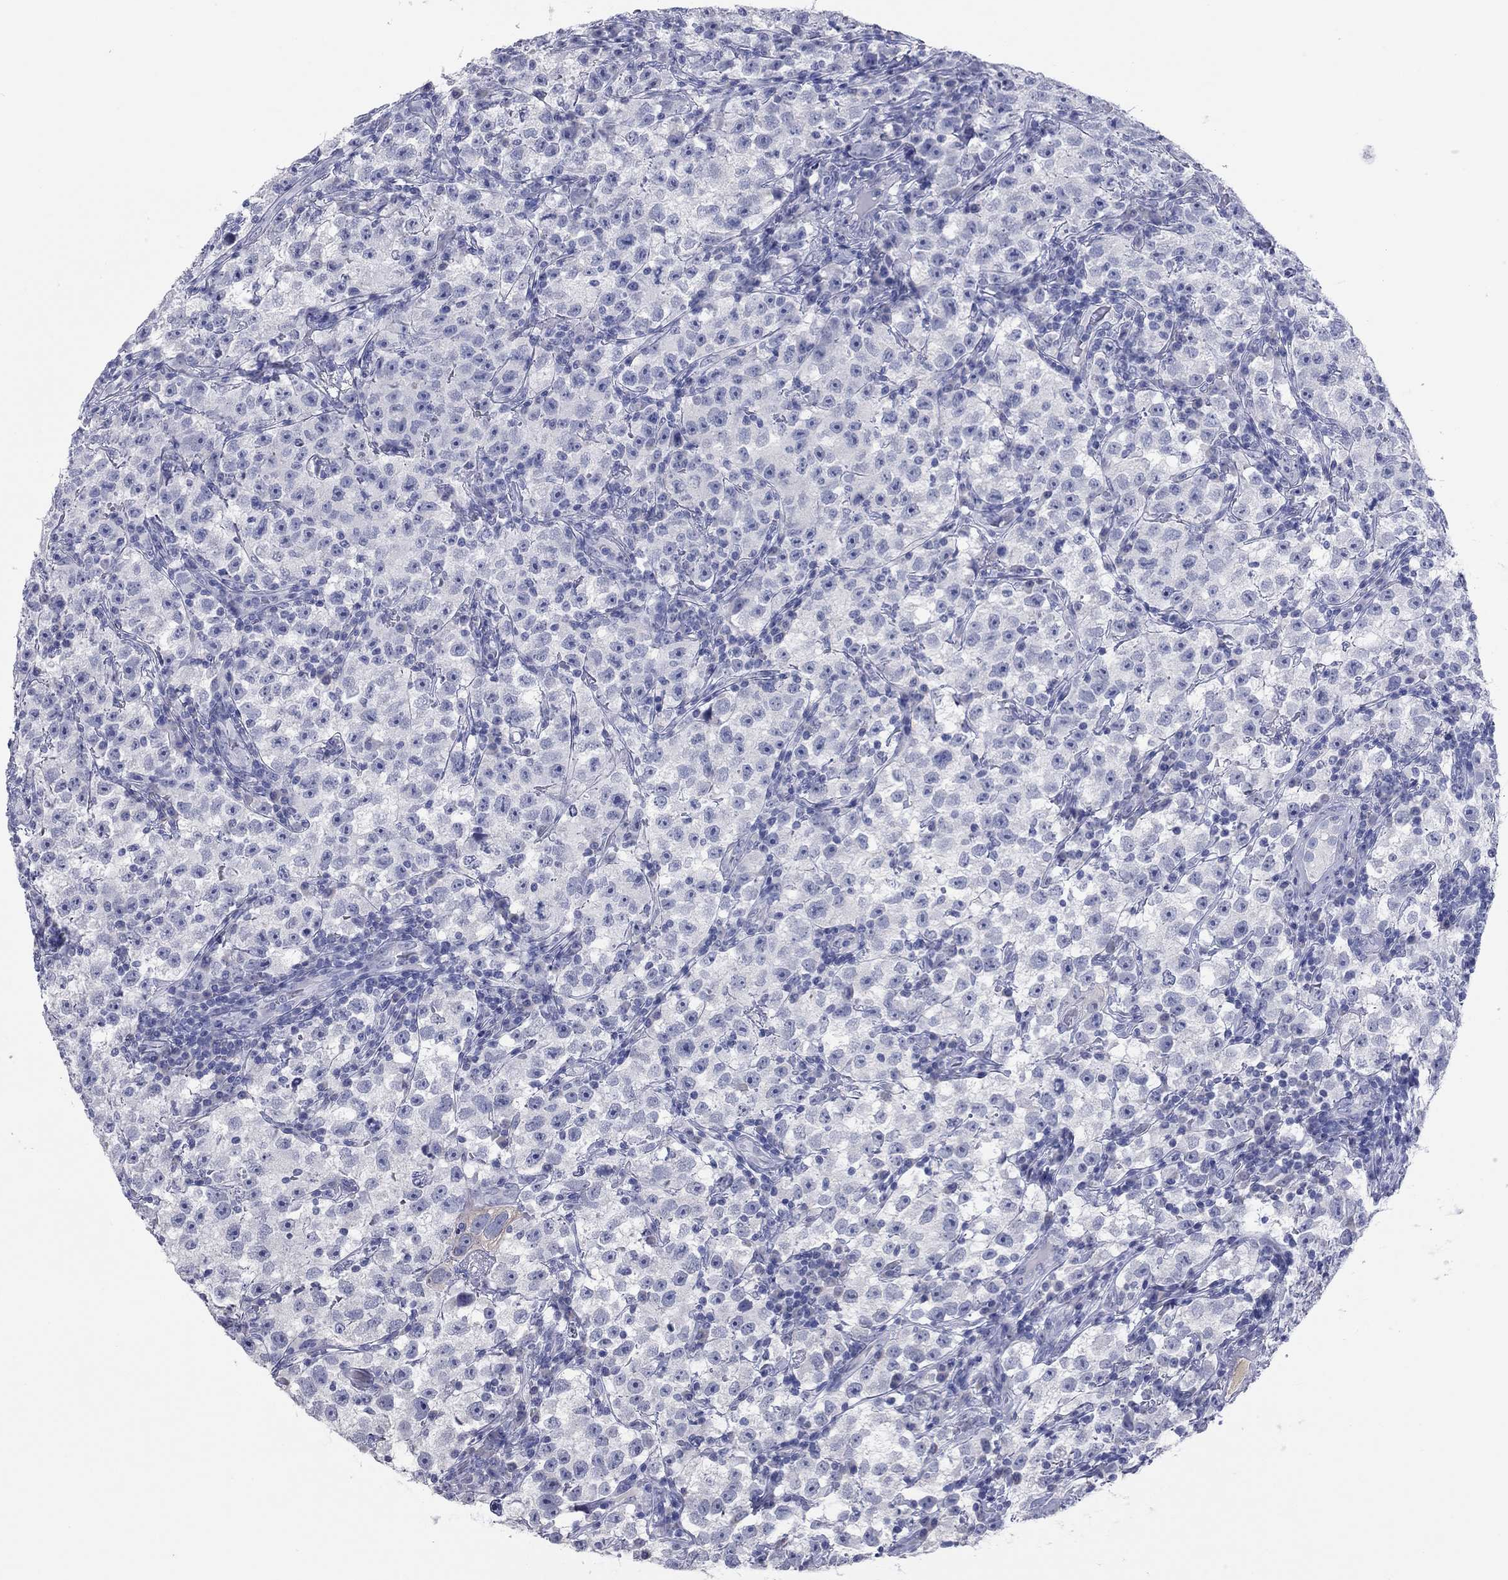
{"staining": {"intensity": "negative", "quantity": "none", "location": "none"}, "tissue": "testis cancer", "cell_type": "Tumor cells", "image_type": "cancer", "snomed": [{"axis": "morphology", "description": "Seminoma, NOS"}, {"axis": "topography", "description": "Testis"}], "caption": "High magnification brightfield microscopy of testis seminoma stained with DAB (brown) and counterstained with hematoxylin (blue): tumor cells show no significant positivity. The staining was performed using DAB (3,3'-diaminobenzidine) to visualize the protein expression in brown, while the nuclei were stained in blue with hematoxylin (Magnification: 20x).", "gene": "KRT75", "patient": {"sex": "male", "age": 22}}